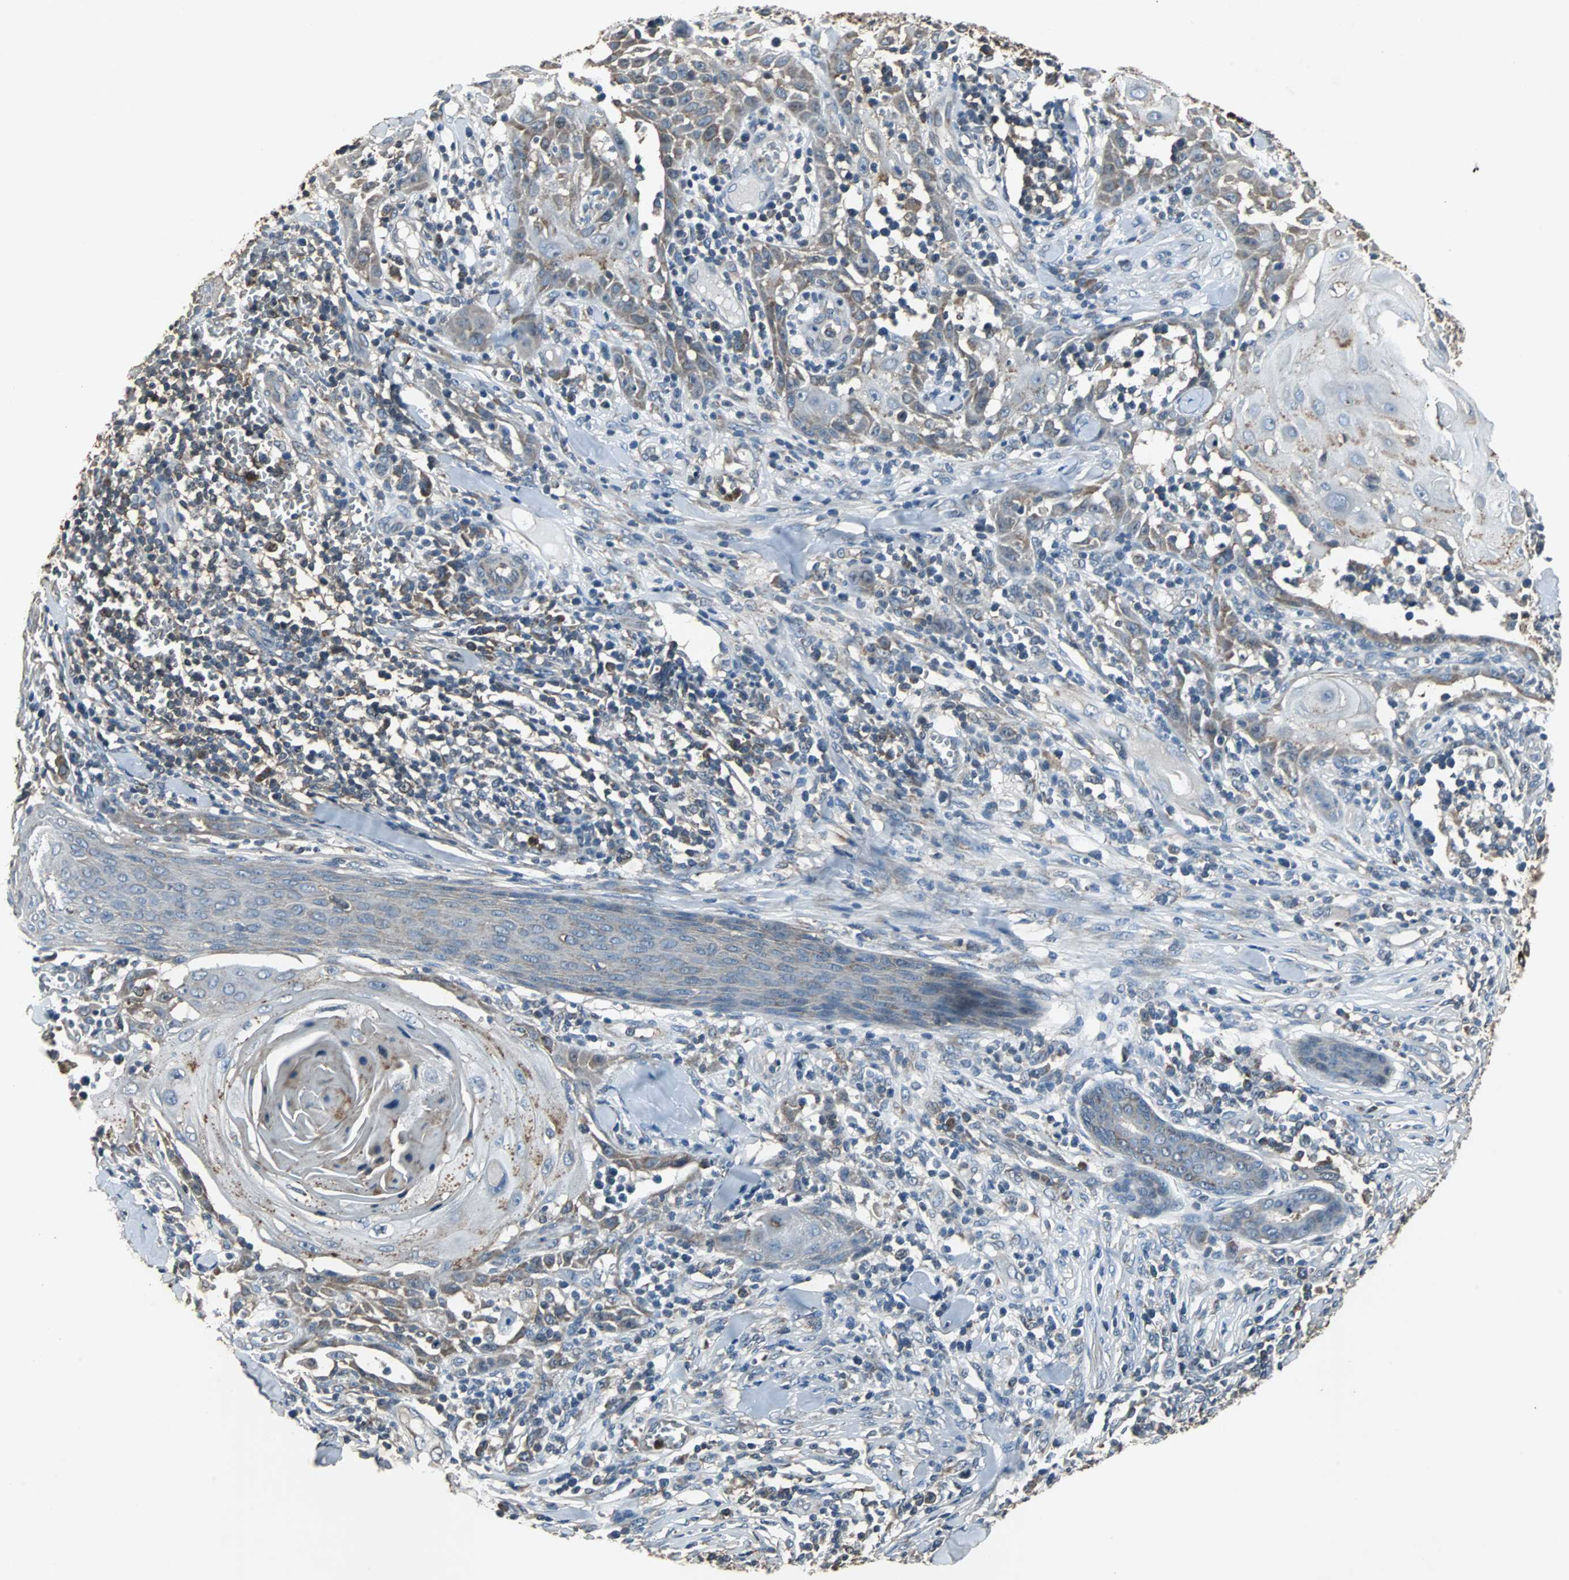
{"staining": {"intensity": "weak", "quantity": "25%-75%", "location": "cytoplasmic/membranous"}, "tissue": "skin cancer", "cell_type": "Tumor cells", "image_type": "cancer", "snomed": [{"axis": "morphology", "description": "Squamous cell carcinoma, NOS"}, {"axis": "topography", "description": "Skin"}], "caption": "DAB immunohistochemical staining of human squamous cell carcinoma (skin) shows weak cytoplasmic/membranous protein positivity in about 25%-75% of tumor cells. The protein is shown in brown color, while the nuclei are stained blue.", "gene": "SOS1", "patient": {"sex": "male", "age": 24}}